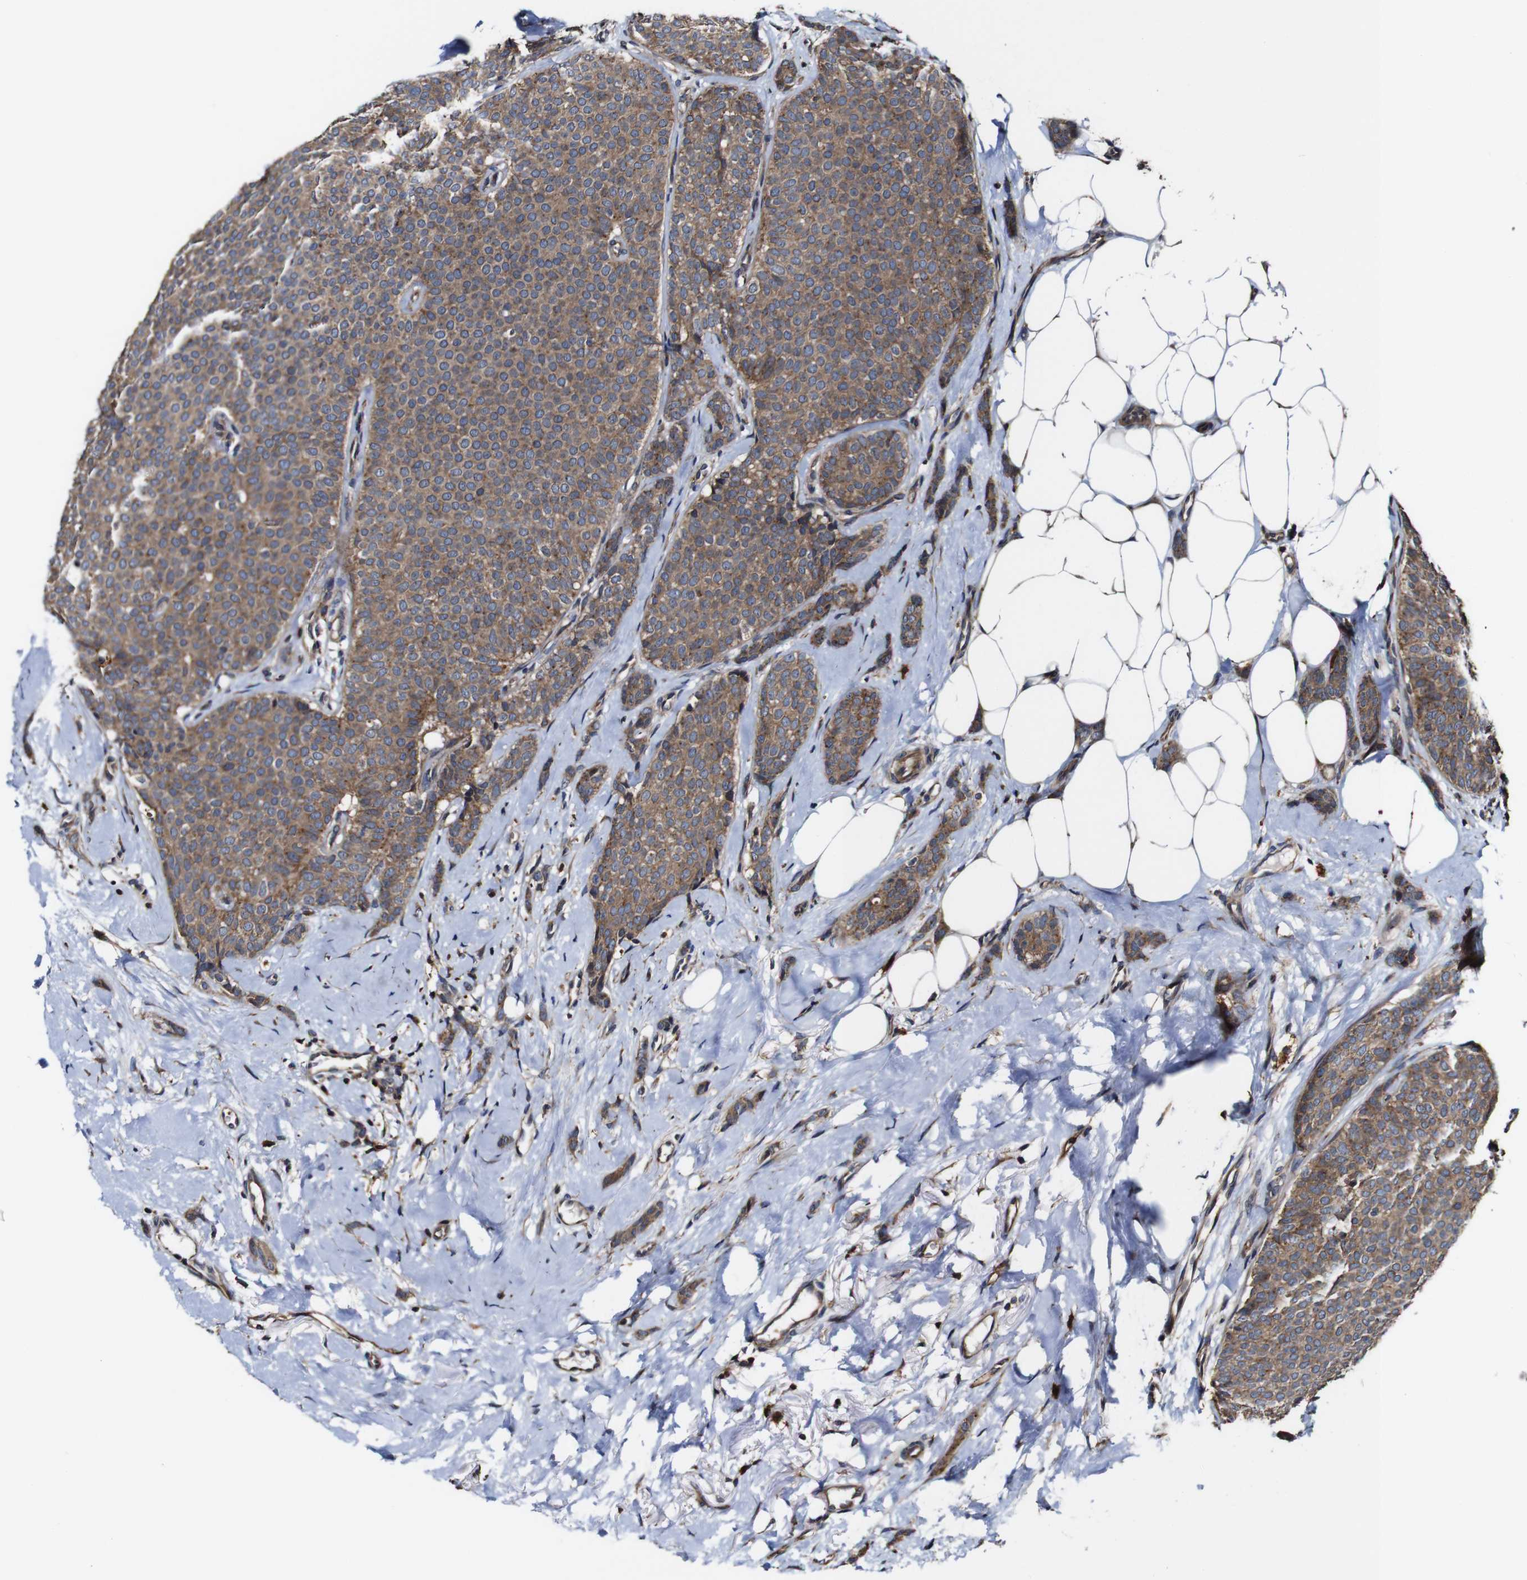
{"staining": {"intensity": "moderate", "quantity": ">75%", "location": "cytoplasmic/membranous"}, "tissue": "breast cancer", "cell_type": "Tumor cells", "image_type": "cancer", "snomed": [{"axis": "morphology", "description": "Lobular carcinoma"}, {"axis": "topography", "description": "Skin"}, {"axis": "topography", "description": "Breast"}], "caption": "Protein analysis of breast cancer (lobular carcinoma) tissue exhibits moderate cytoplasmic/membranous positivity in approximately >75% of tumor cells.", "gene": "TNIK", "patient": {"sex": "female", "age": 46}}